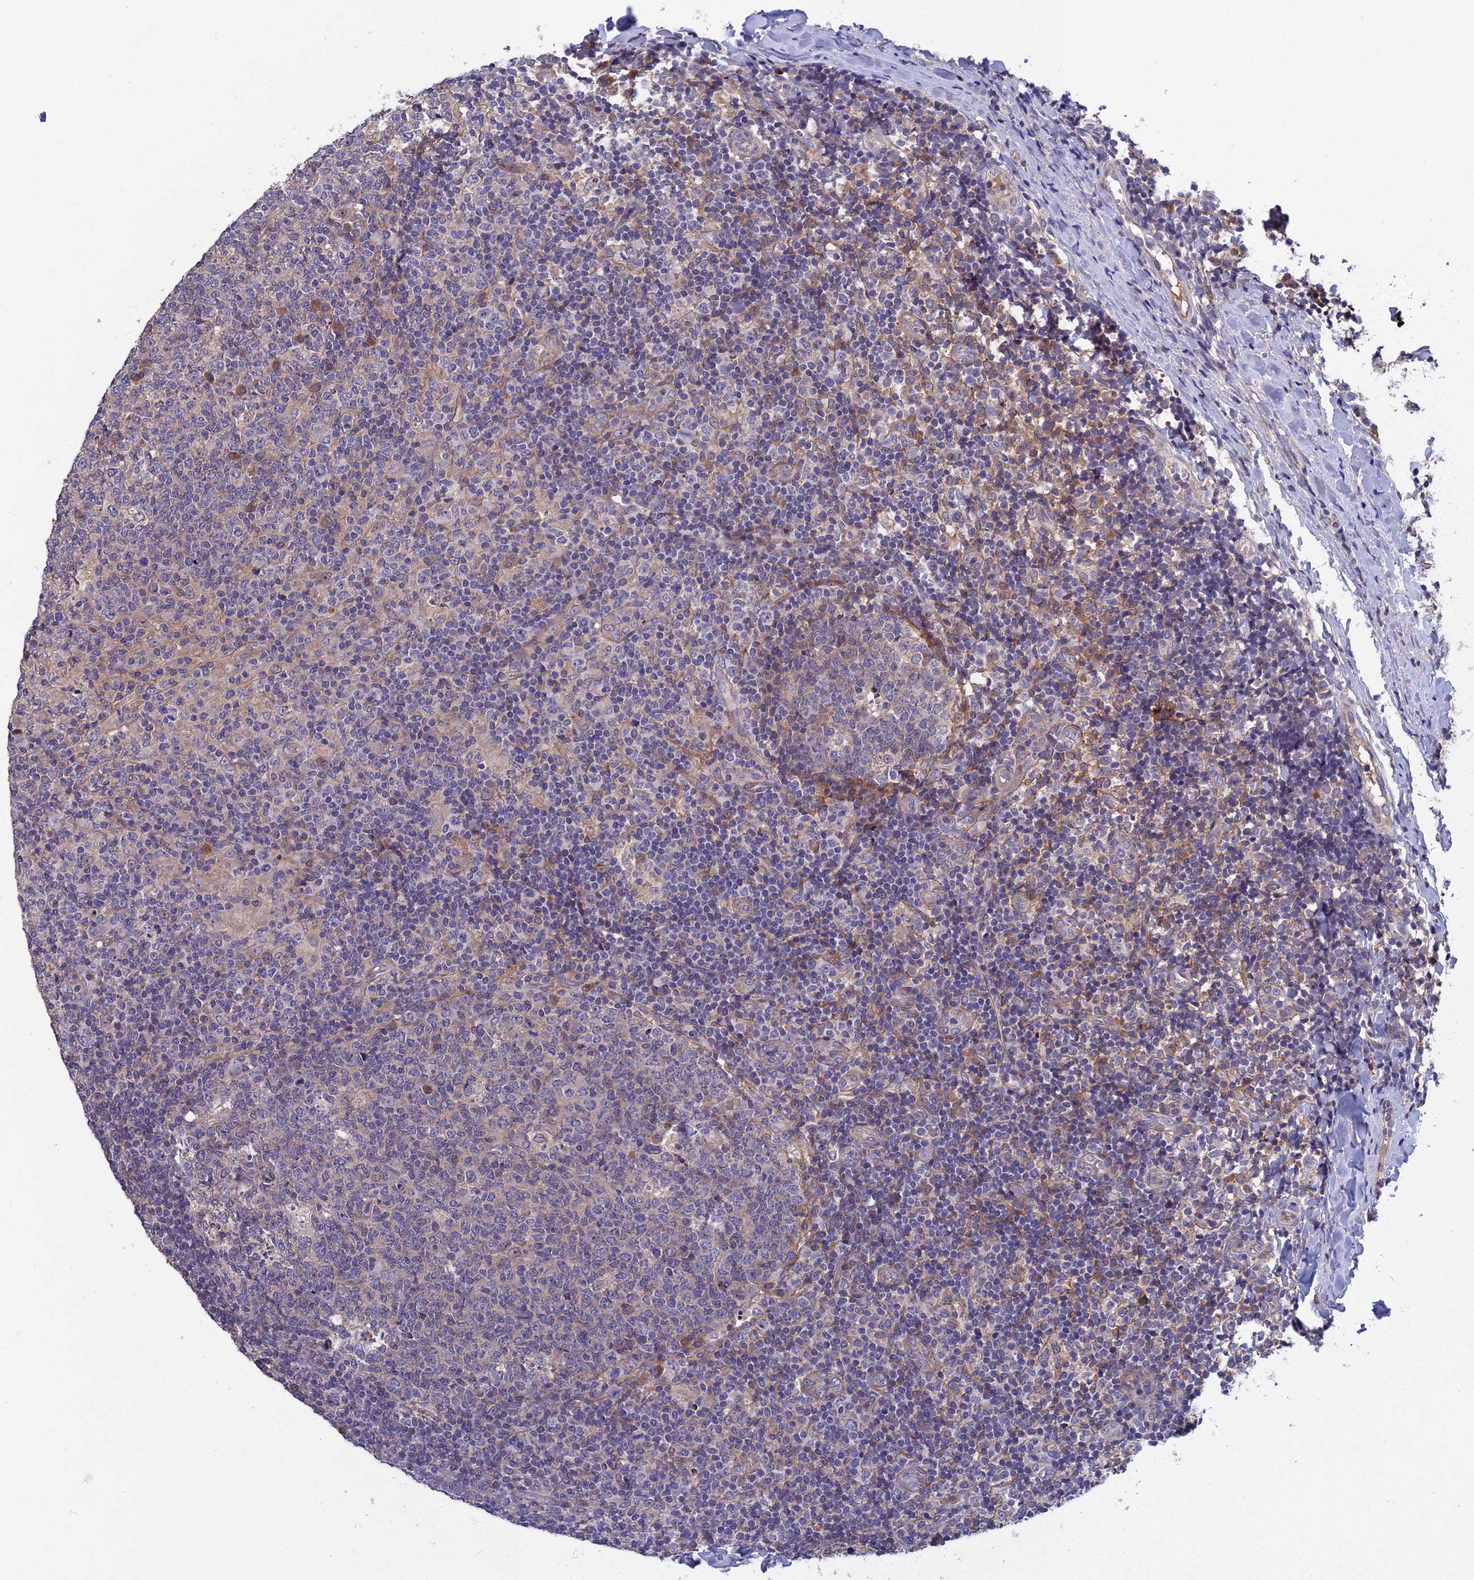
{"staining": {"intensity": "negative", "quantity": "none", "location": "none"}, "tissue": "tonsil", "cell_type": "Germinal center cells", "image_type": "normal", "snomed": [{"axis": "morphology", "description": "Normal tissue, NOS"}, {"axis": "topography", "description": "Tonsil"}], "caption": "This is a micrograph of IHC staining of unremarkable tonsil, which shows no expression in germinal center cells. (Stains: DAB IHC with hematoxylin counter stain, Microscopy: brightfield microscopy at high magnification).", "gene": "CRACD", "patient": {"sex": "female", "age": 19}}